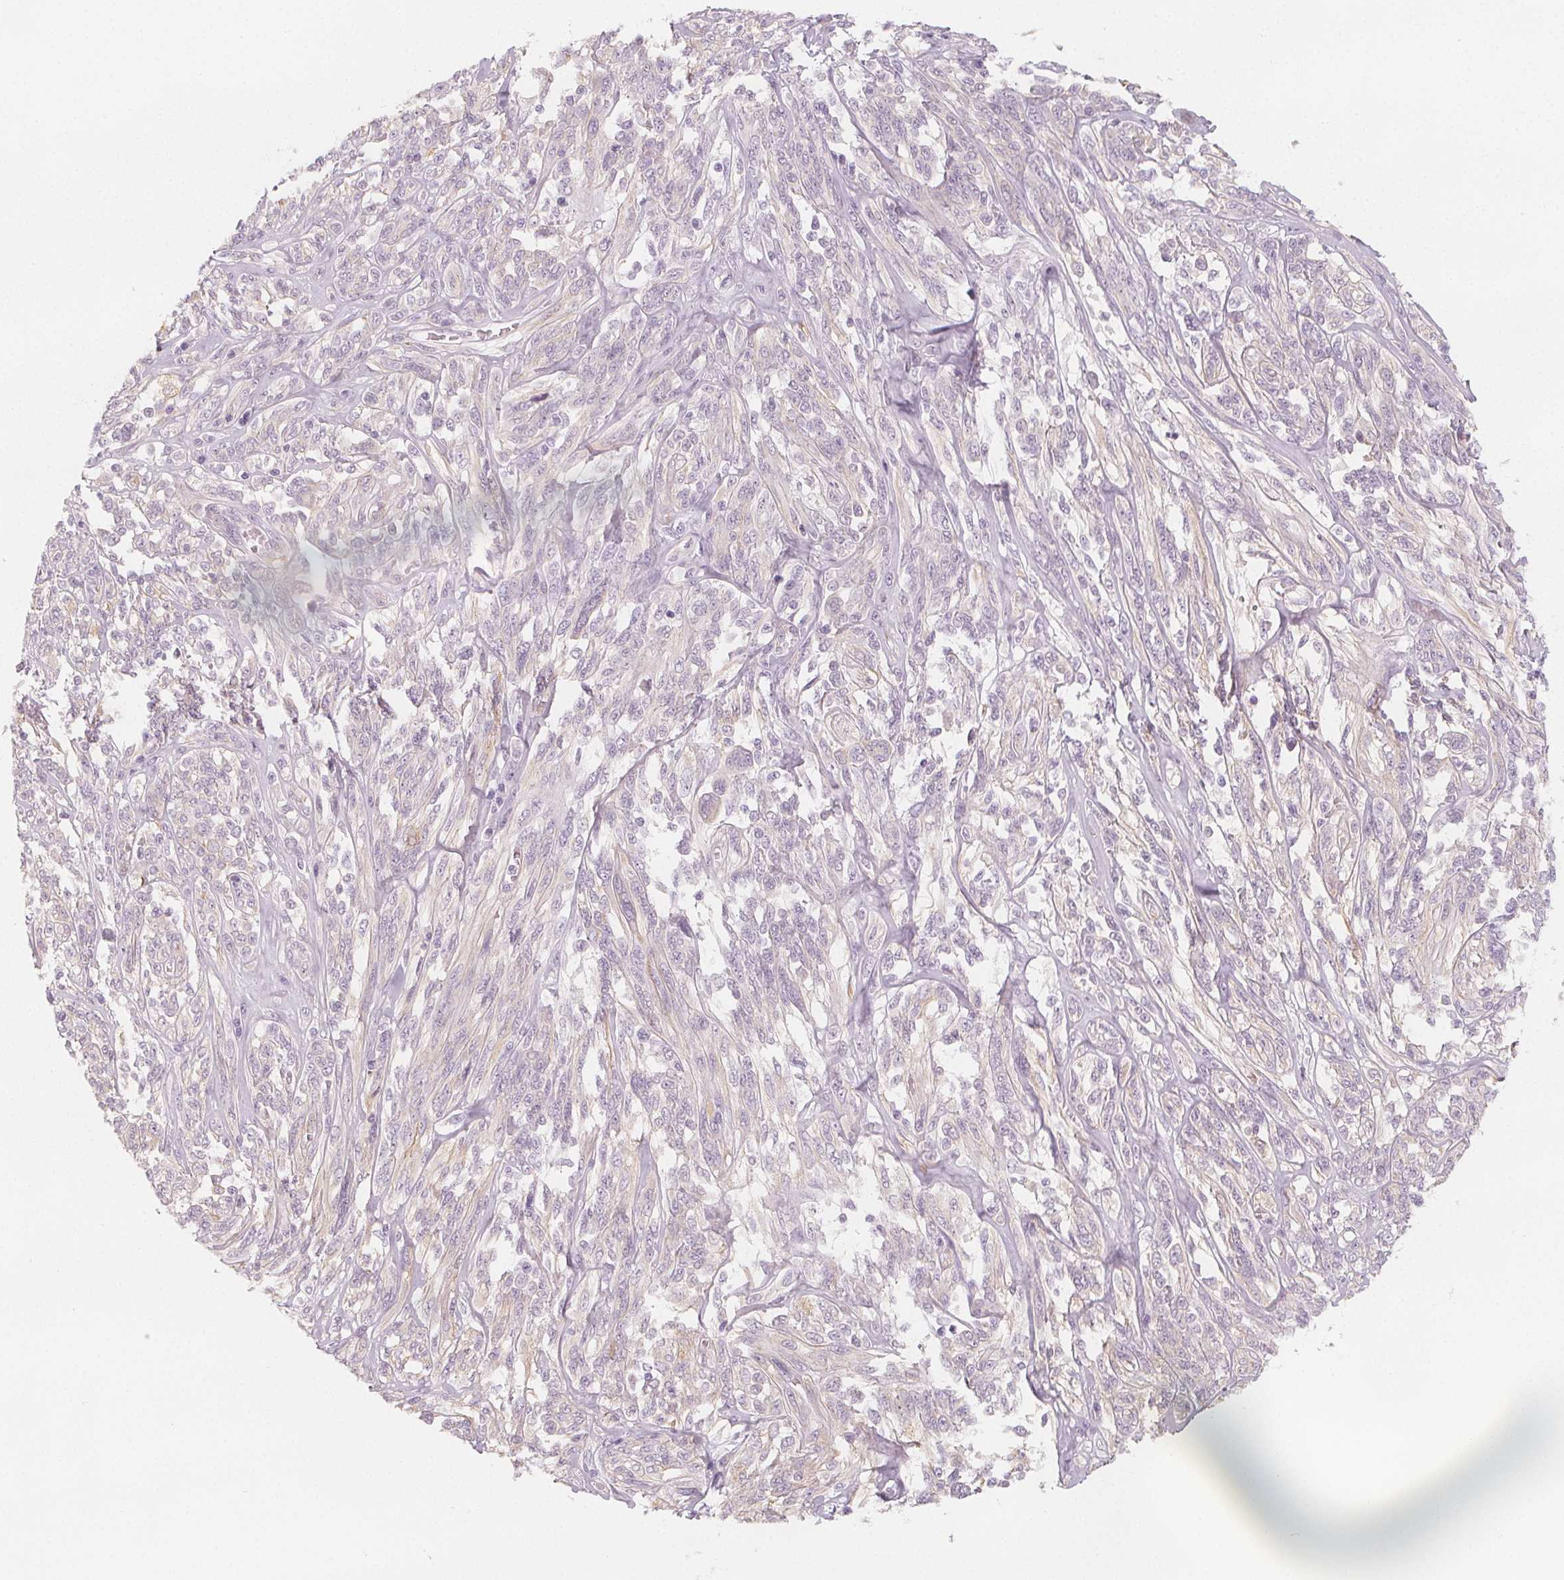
{"staining": {"intensity": "weak", "quantity": "<25%", "location": "cytoplasmic/membranous"}, "tissue": "melanoma", "cell_type": "Tumor cells", "image_type": "cancer", "snomed": [{"axis": "morphology", "description": "Malignant melanoma, NOS"}, {"axis": "topography", "description": "Skin"}], "caption": "This is an immunohistochemistry (IHC) image of human malignant melanoma. There is no expression in tumor cells.", "gene": "MAP1A", "patient": {"sex": "female", "age": 91}}